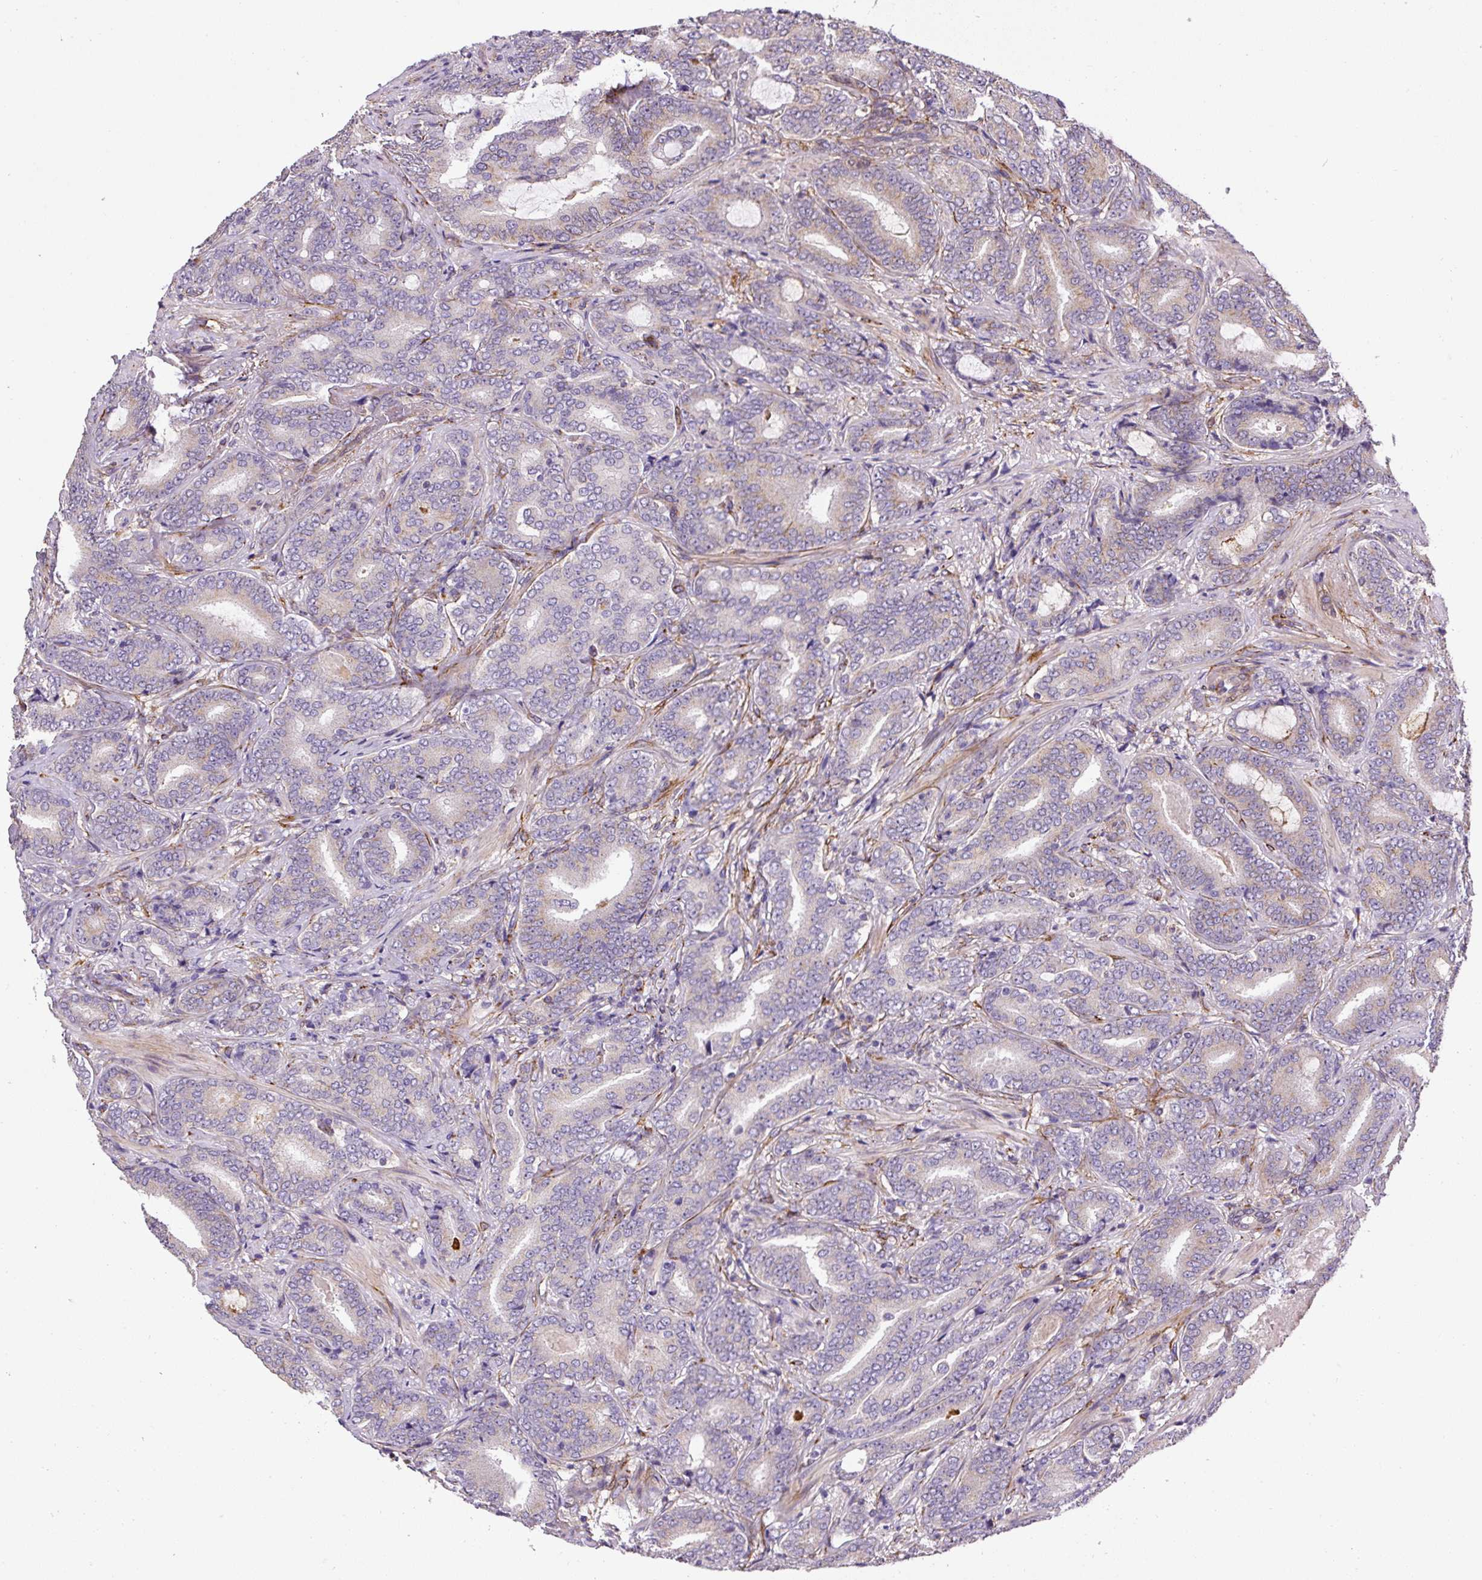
{"staining": {"intensity": "negative", "quantity": "none", "location": "none"}, "tissue": "prostate cancer", "cell_type": "Tumor cells", "image_type": "cancer", "snomed": [{"axis": "morphology", "description": "Adenocarcinoma, Low grade"}, {"axis": "topography", "description": "Prostate and seminal vesicle, NOS"}], "caption": "Tumor cells show no significant positivity in prostate cancer.", "gene": "RNF170", "patient": {"sex": "male", "age": 61}}